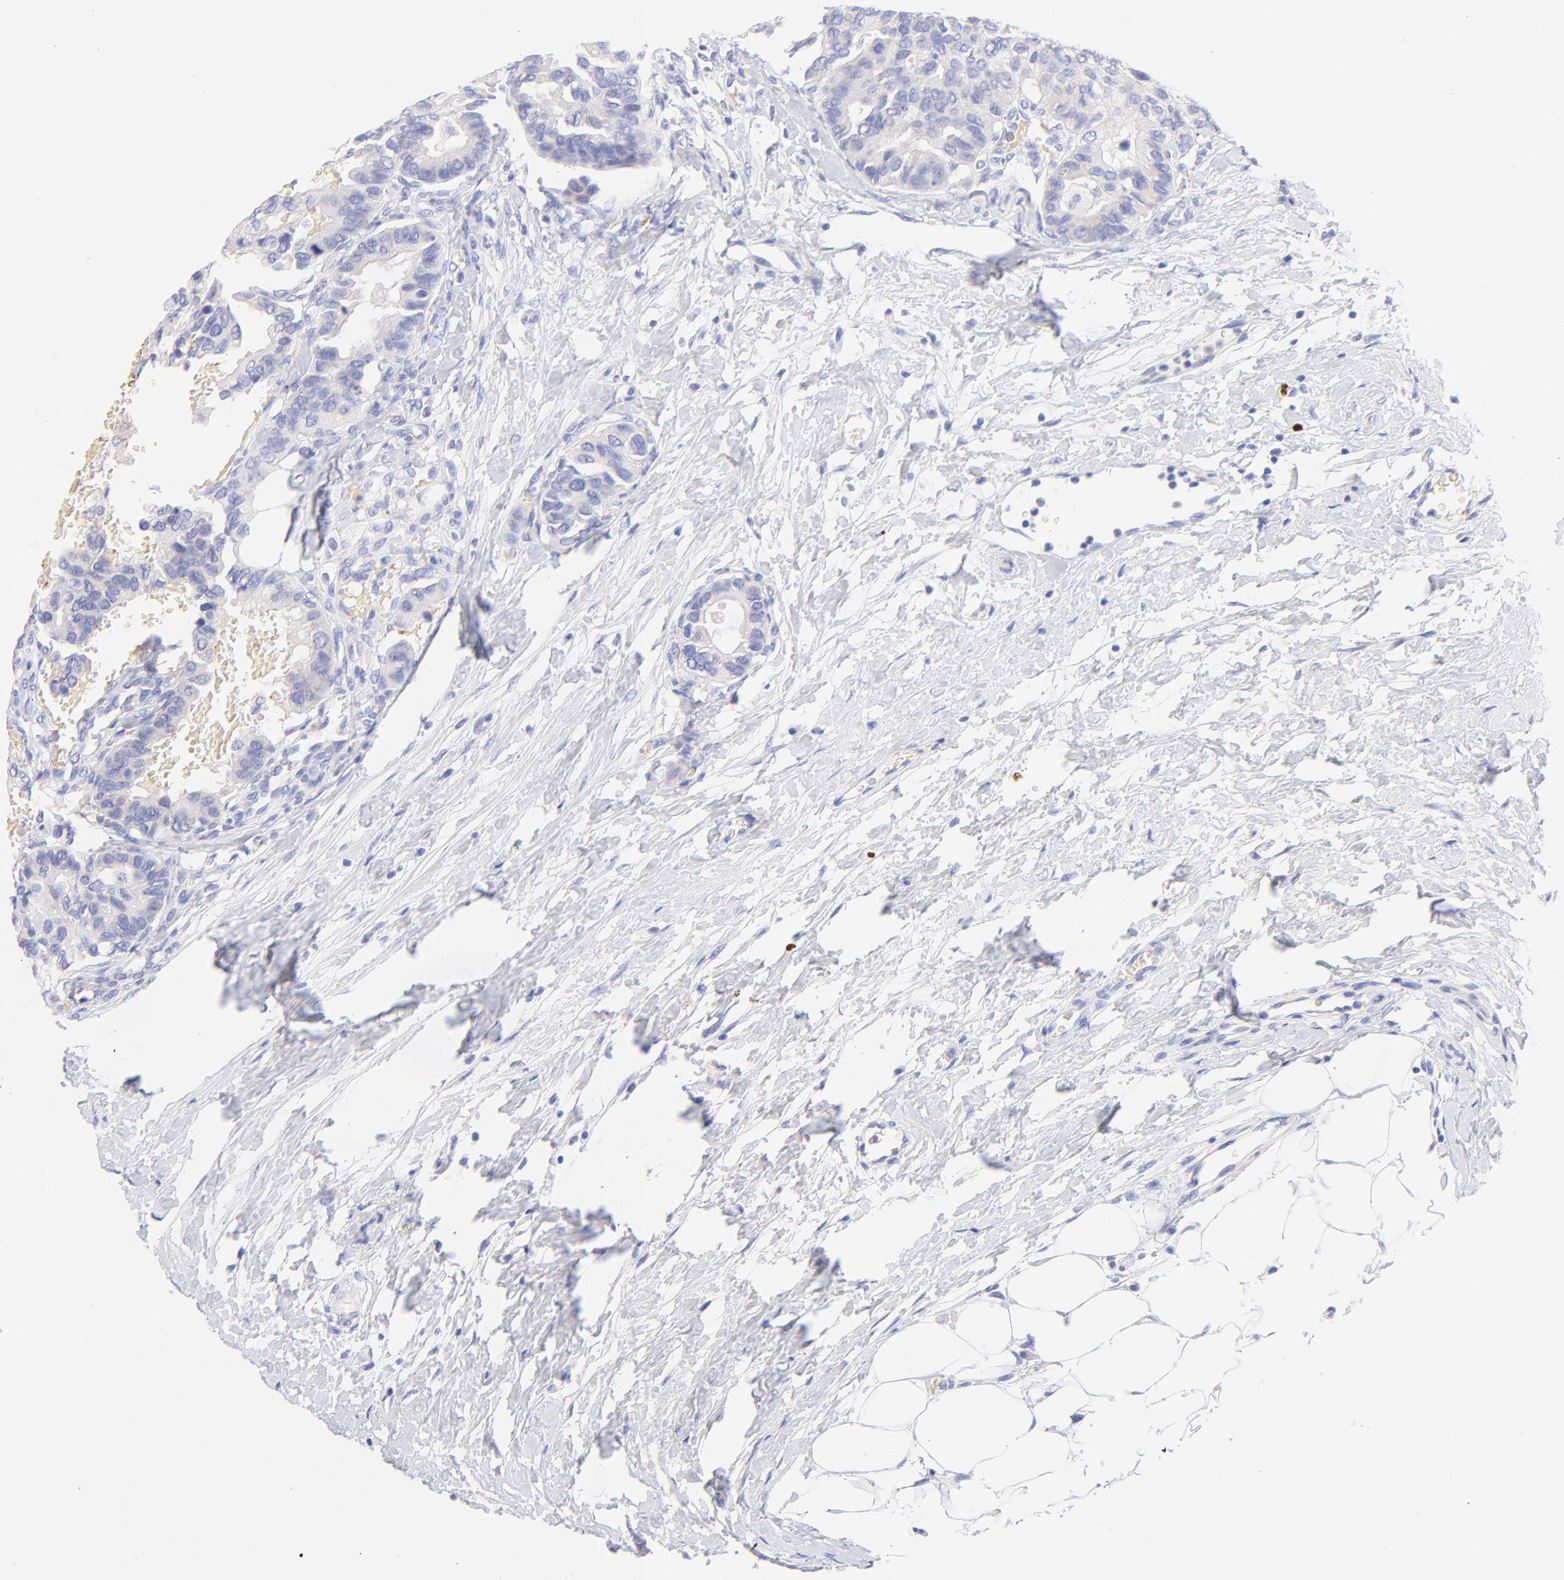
{"staining": {"intensity": "negative", "quantity": "none", "location": "none"}, "tissue": "breast cancer", "cell_type": "Tumor cells", "image_type": "cancer", "snomed": [{"axis": "morphology", "description": "Duct carcinoma"}, {"axis": "topography", "description": "Breast"}], "caption": "Immunohistochemistry micrograph of breast cancer stained for a protein (brown), which shows no staining in tumor cells.", "gene": "FRMPD3", "patient": {"sex": "female", "age": 69}}